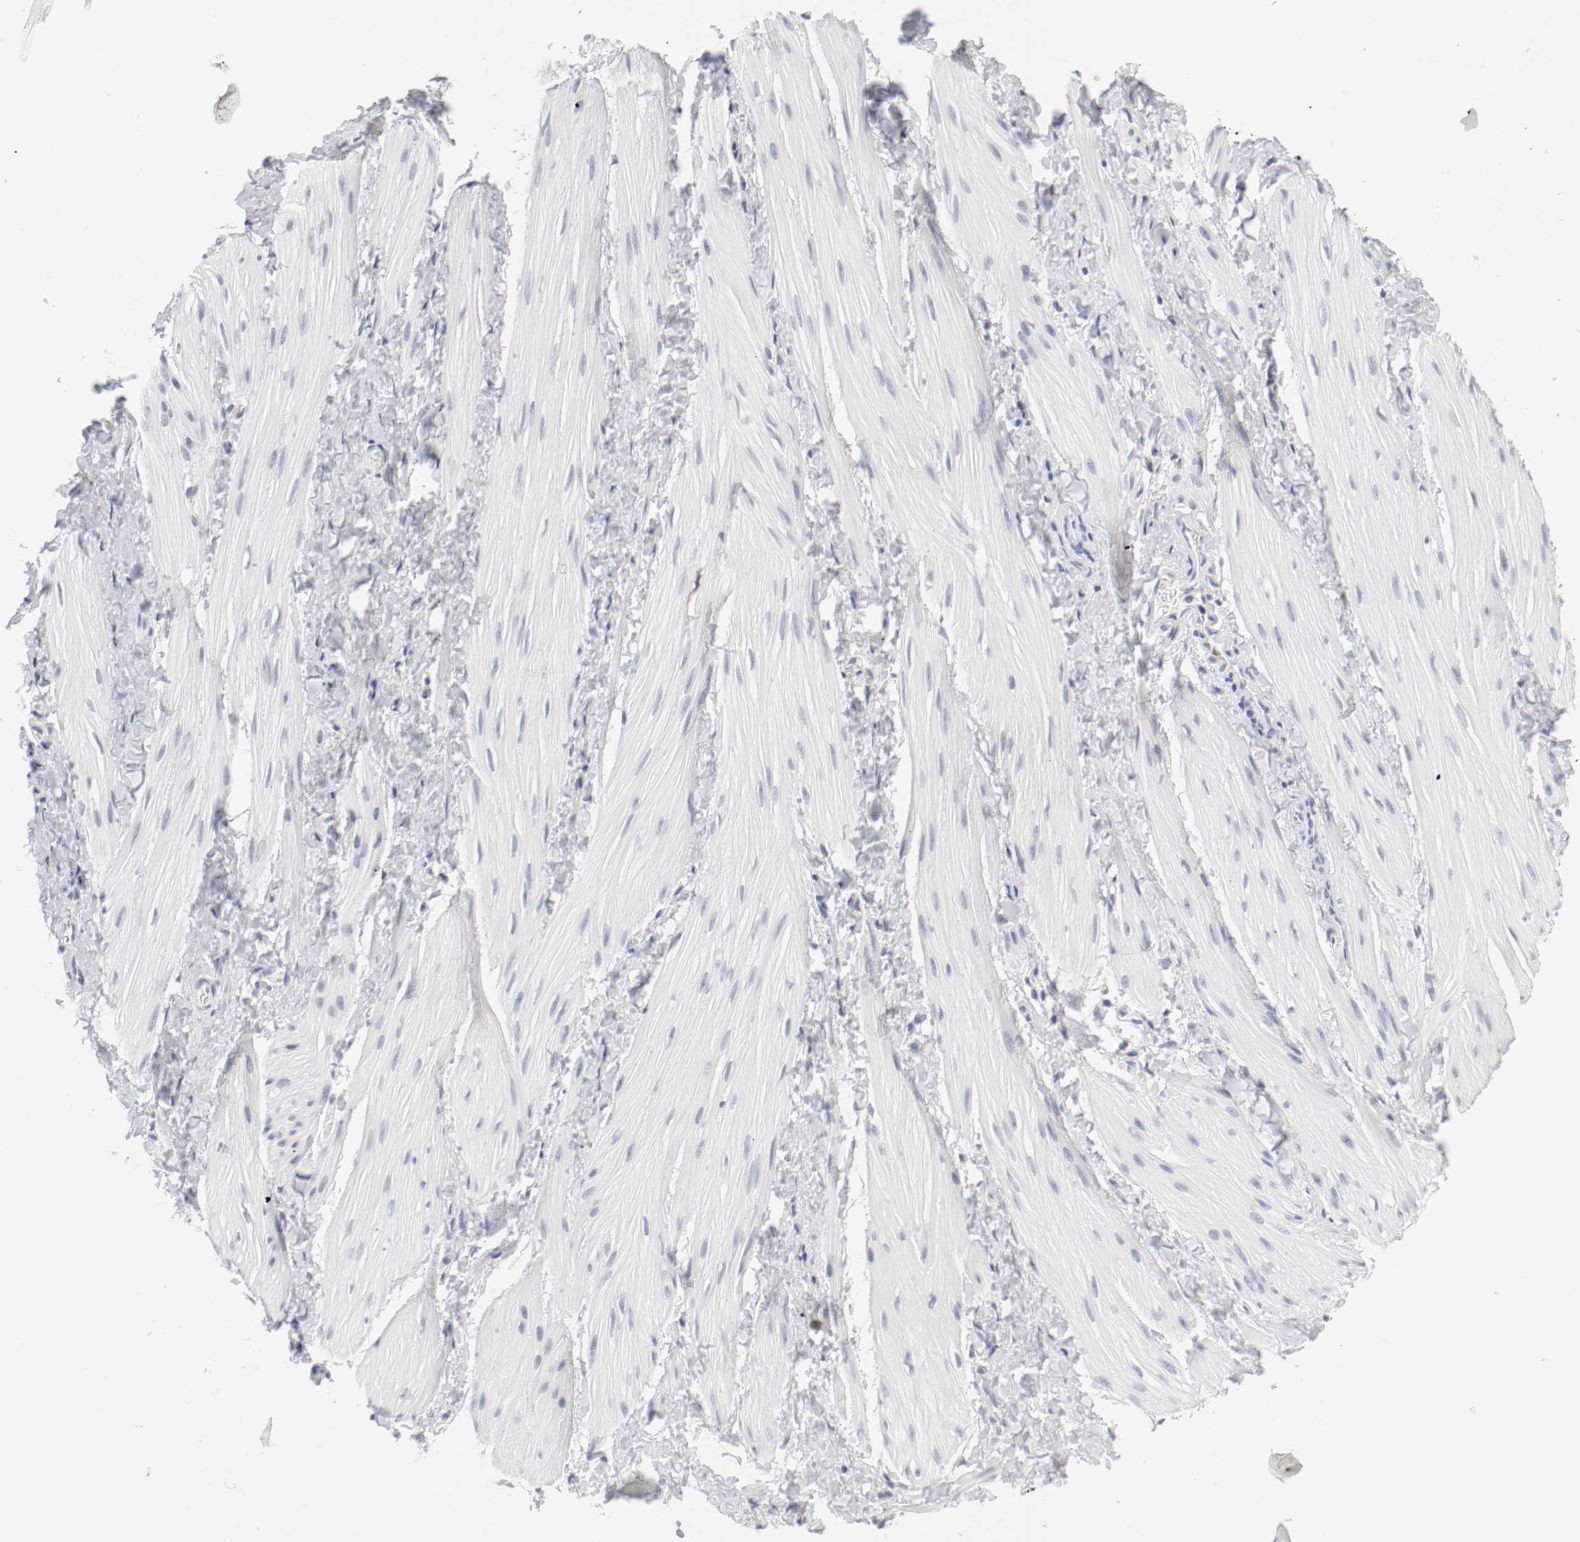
{"staining": {"intensity": "negative", "quantity": "none", "location": "none"}, "tissue": "smooth muscle", "cell_type": "Smooth muscle cells", "image_type": "normal", "snomed": [{"axis": "morphology", "description": "Normal tissue, NOS"}, {"axis": "topography", "description": "Smooth muscle"}], "caption": "Normal smooth muscle was stained to show a protein in brown. There is no significant positivity in smooth muscle cells.", "gene": "ITGAX", "patient": {"sex": "male", "age": 16}}